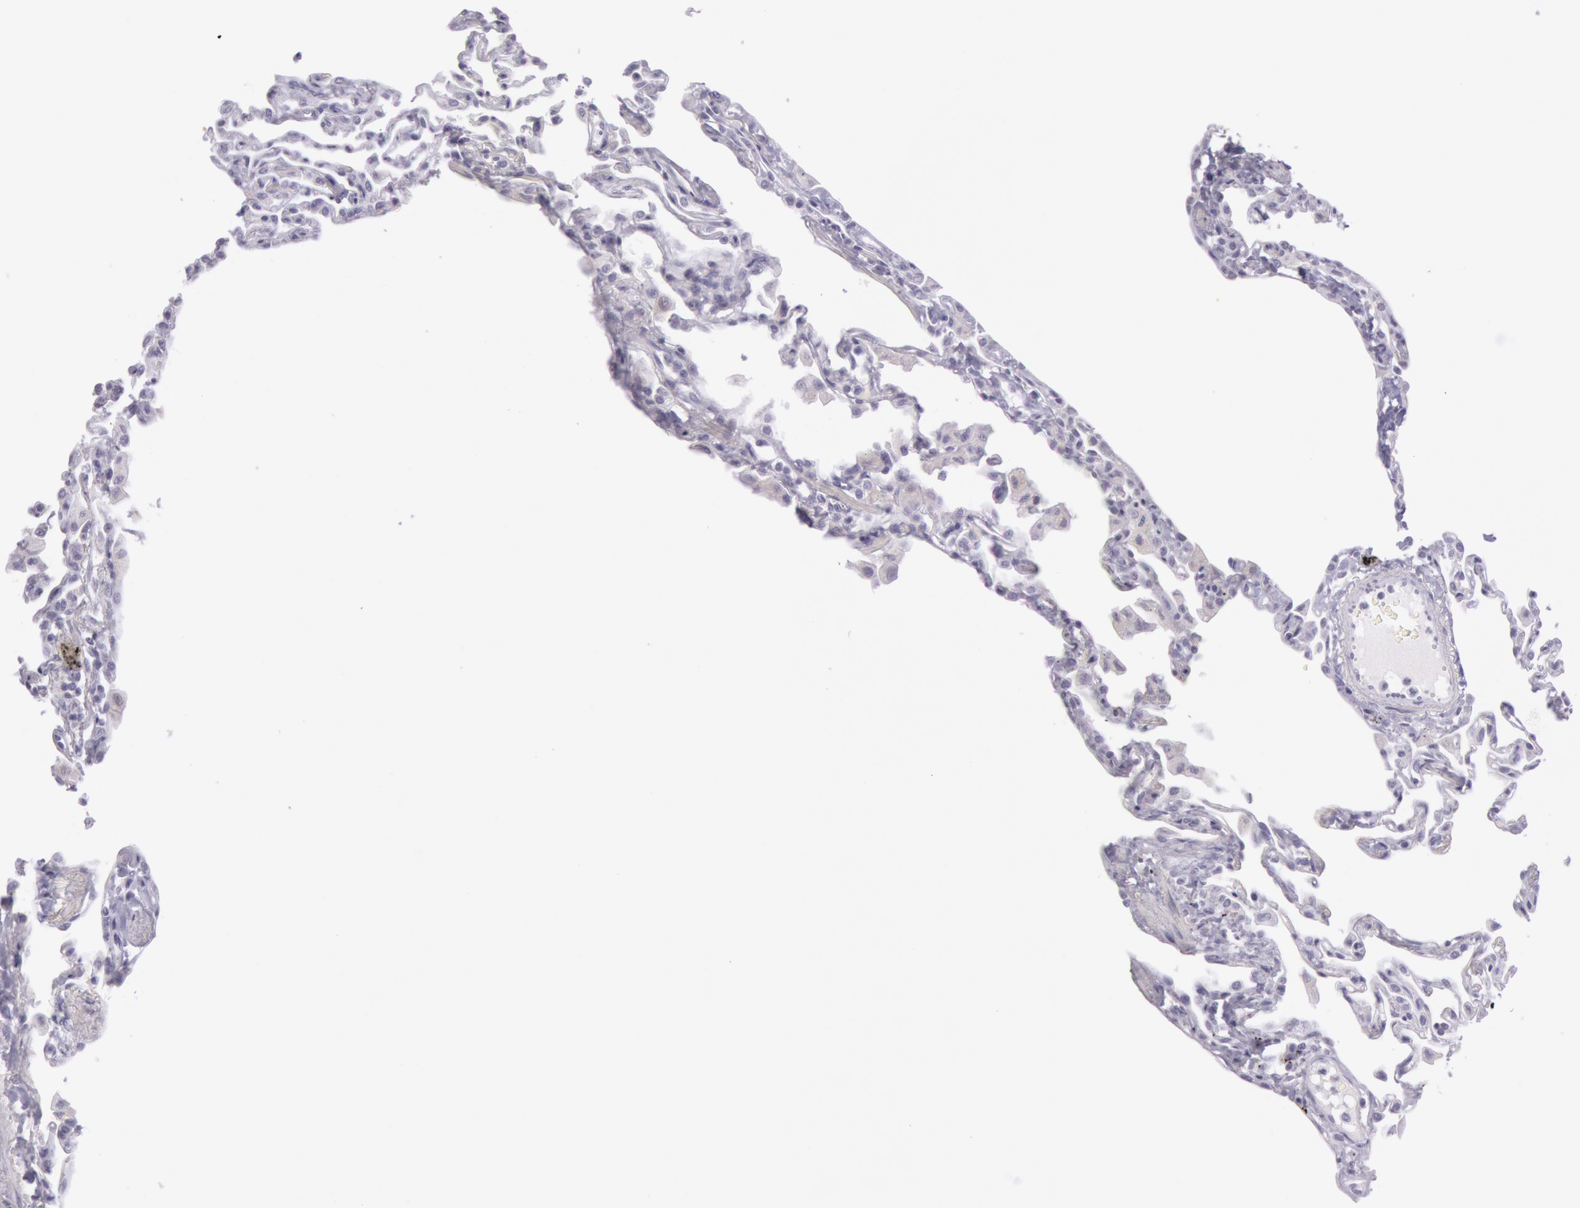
{"staining": {"intensity": "negative", "quantity": "none", "location": "none"}, "tissue": "lung", "cell_type": "Alveolar cells", "image_type": "normal", "snomed": [{"axis": "morphology", "description": "Normal tissue, NOS"}, {"axis": "topography", "description": "Lung"}], "caption": "The micrograph shows no staining of alveolar cells in benign lung. (IHC, brightfield microscopy, high magnification).", "gene": "CKB", "patient": {"sex": "female", "age": 49}}